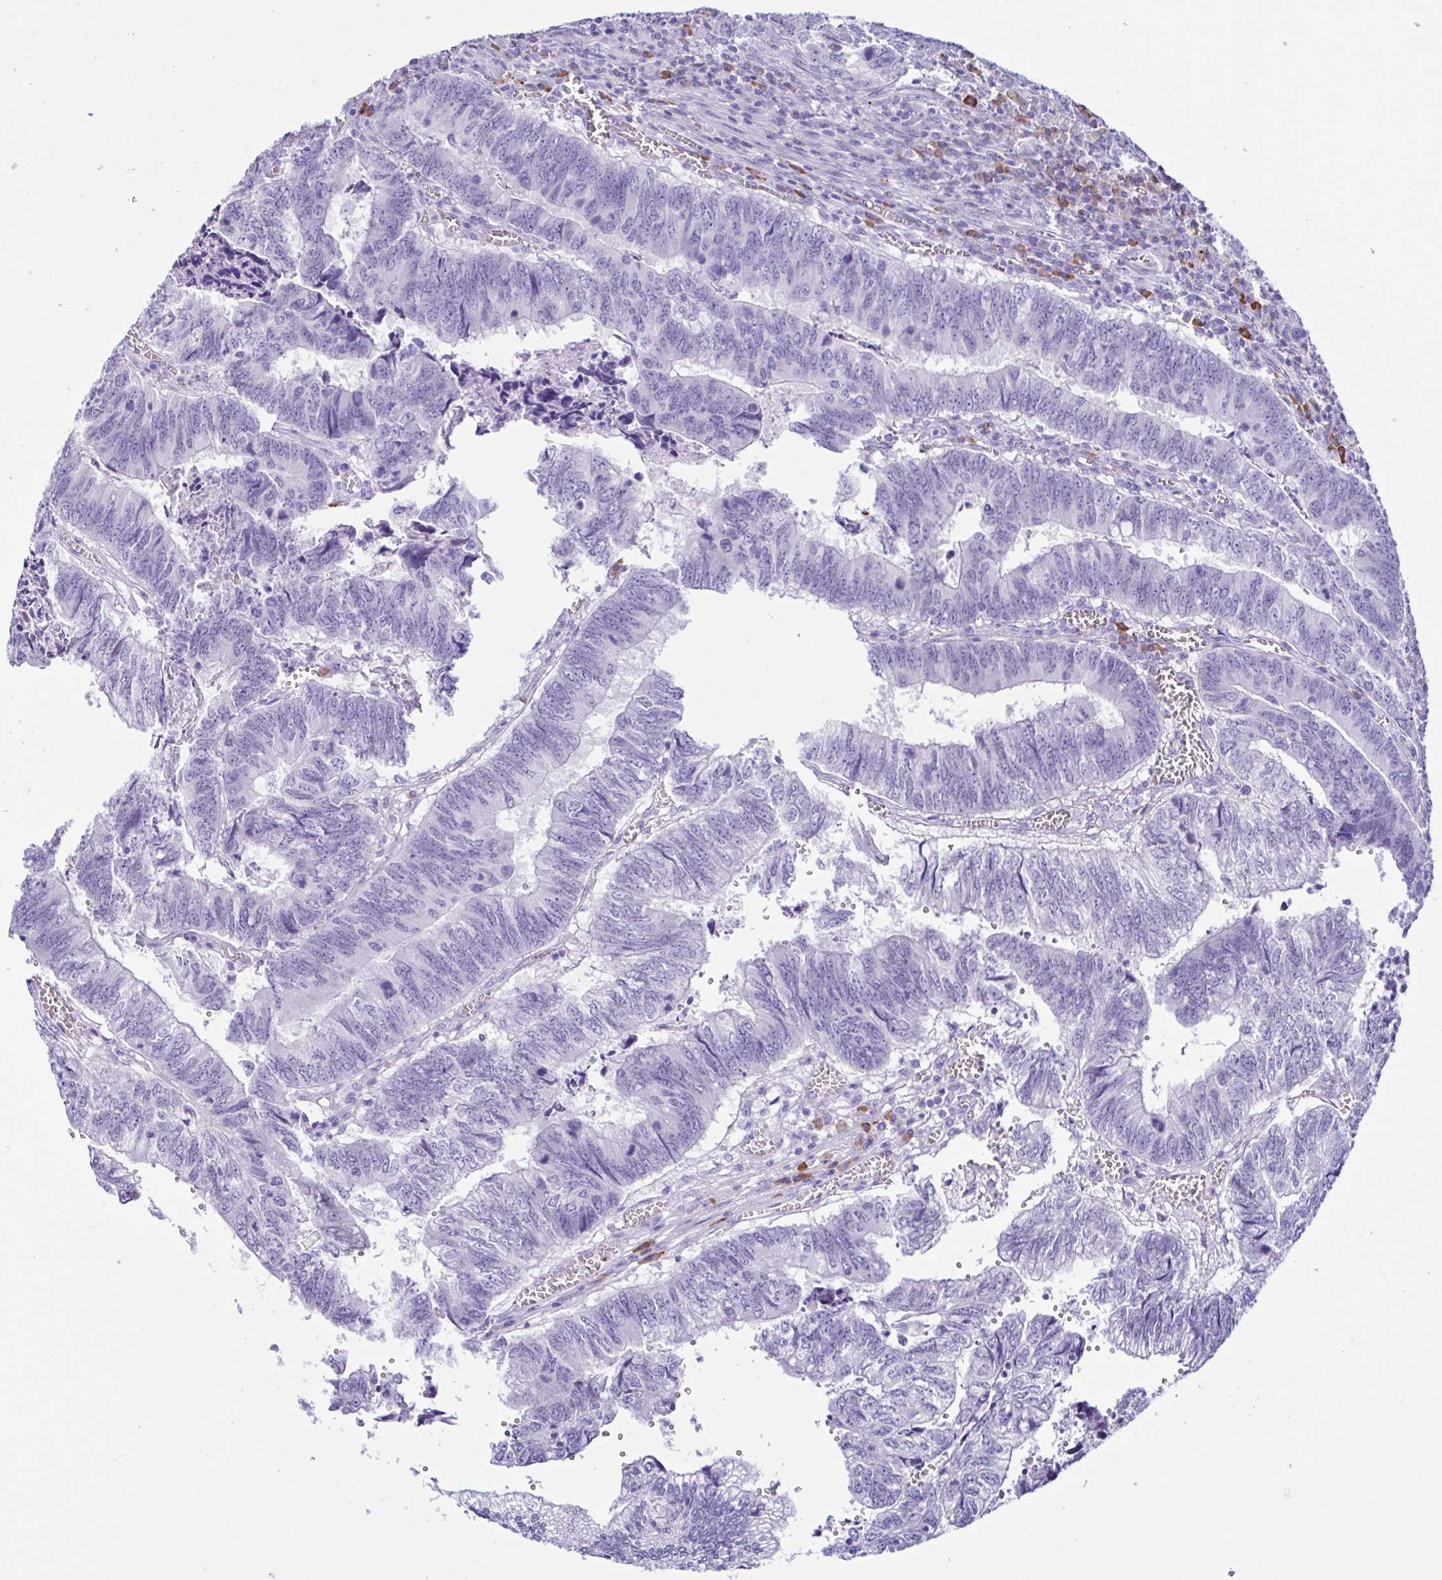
{"staining": {"intensity": "negative", "quantity": "none", "location": "none"}, "tissue": "colorectal cancer", "cell_type": "Tumor cells", "image_type": "cancer", "snomed": [{"axis": "morphology", "description": "Adenocarcinoma, NOS"}, {"axis": "topography", "description": "Colon"}], "caption": "This is an IHC image of human colorectal cancer (adenocarcinoma). There is no expression in tumor cells.", "gene": "PIGF", "patient": {"sex": "male", "age": 86}}